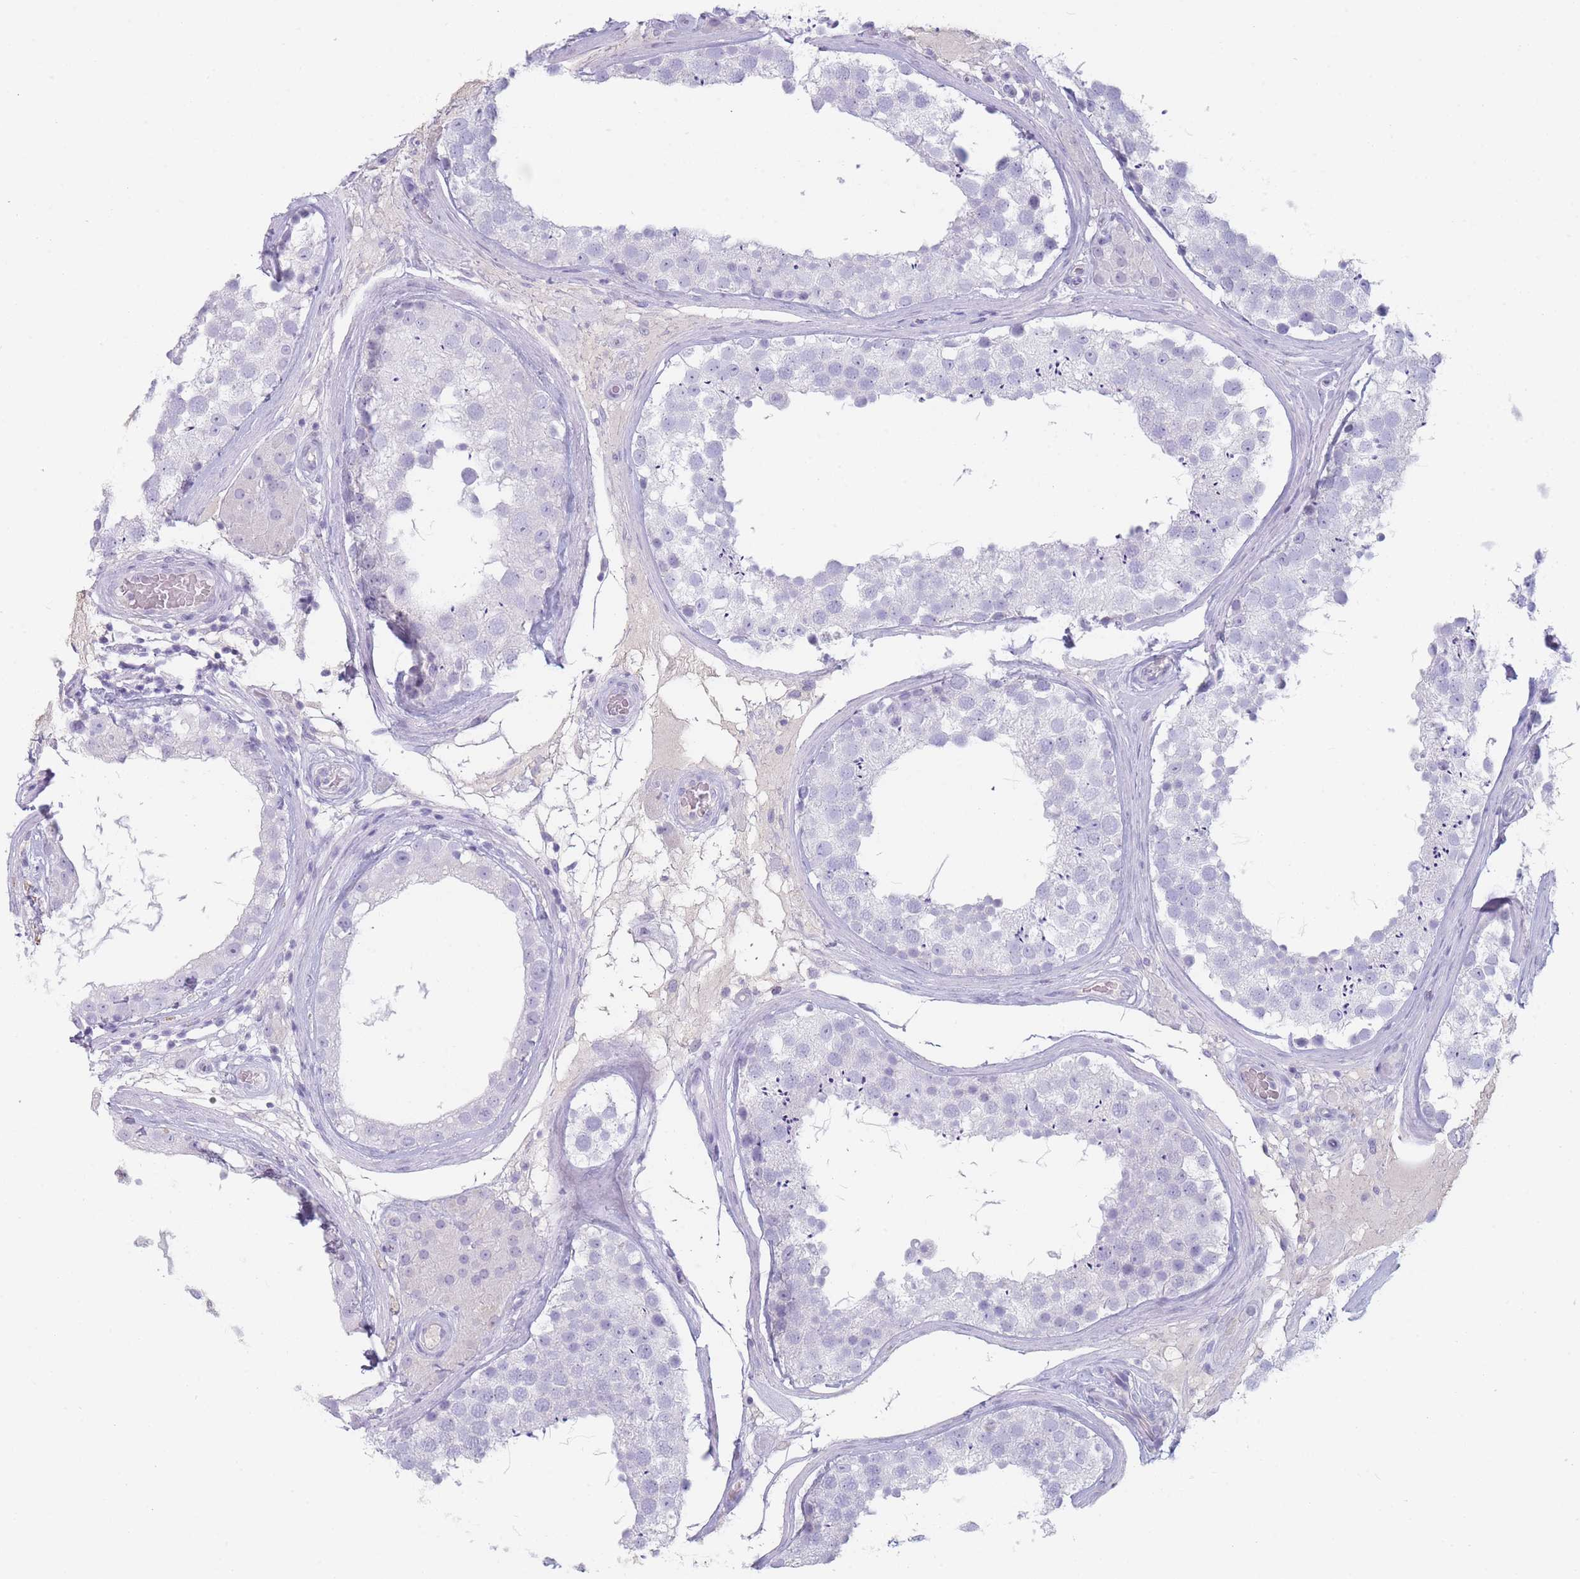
{"staining": {"intensity": "negative", "quantity": "none", "location": "none"}, "tissue": "testis", "cell_type": "Cells in seminiferous ducts", "image_type": "normal", "snomed": [{"axis": "morphology", "description": "Normal tissue, NOS"}, {"axis": "topography", "description": "Testis"}], "caption": "High power microscopy histopathology image of an IHC histopathology image of normal testis, revealing no significant expression in cells in seminiferous ducts.", "gene": "GPR12", "patient": {"sex": "male", "age": 46}}